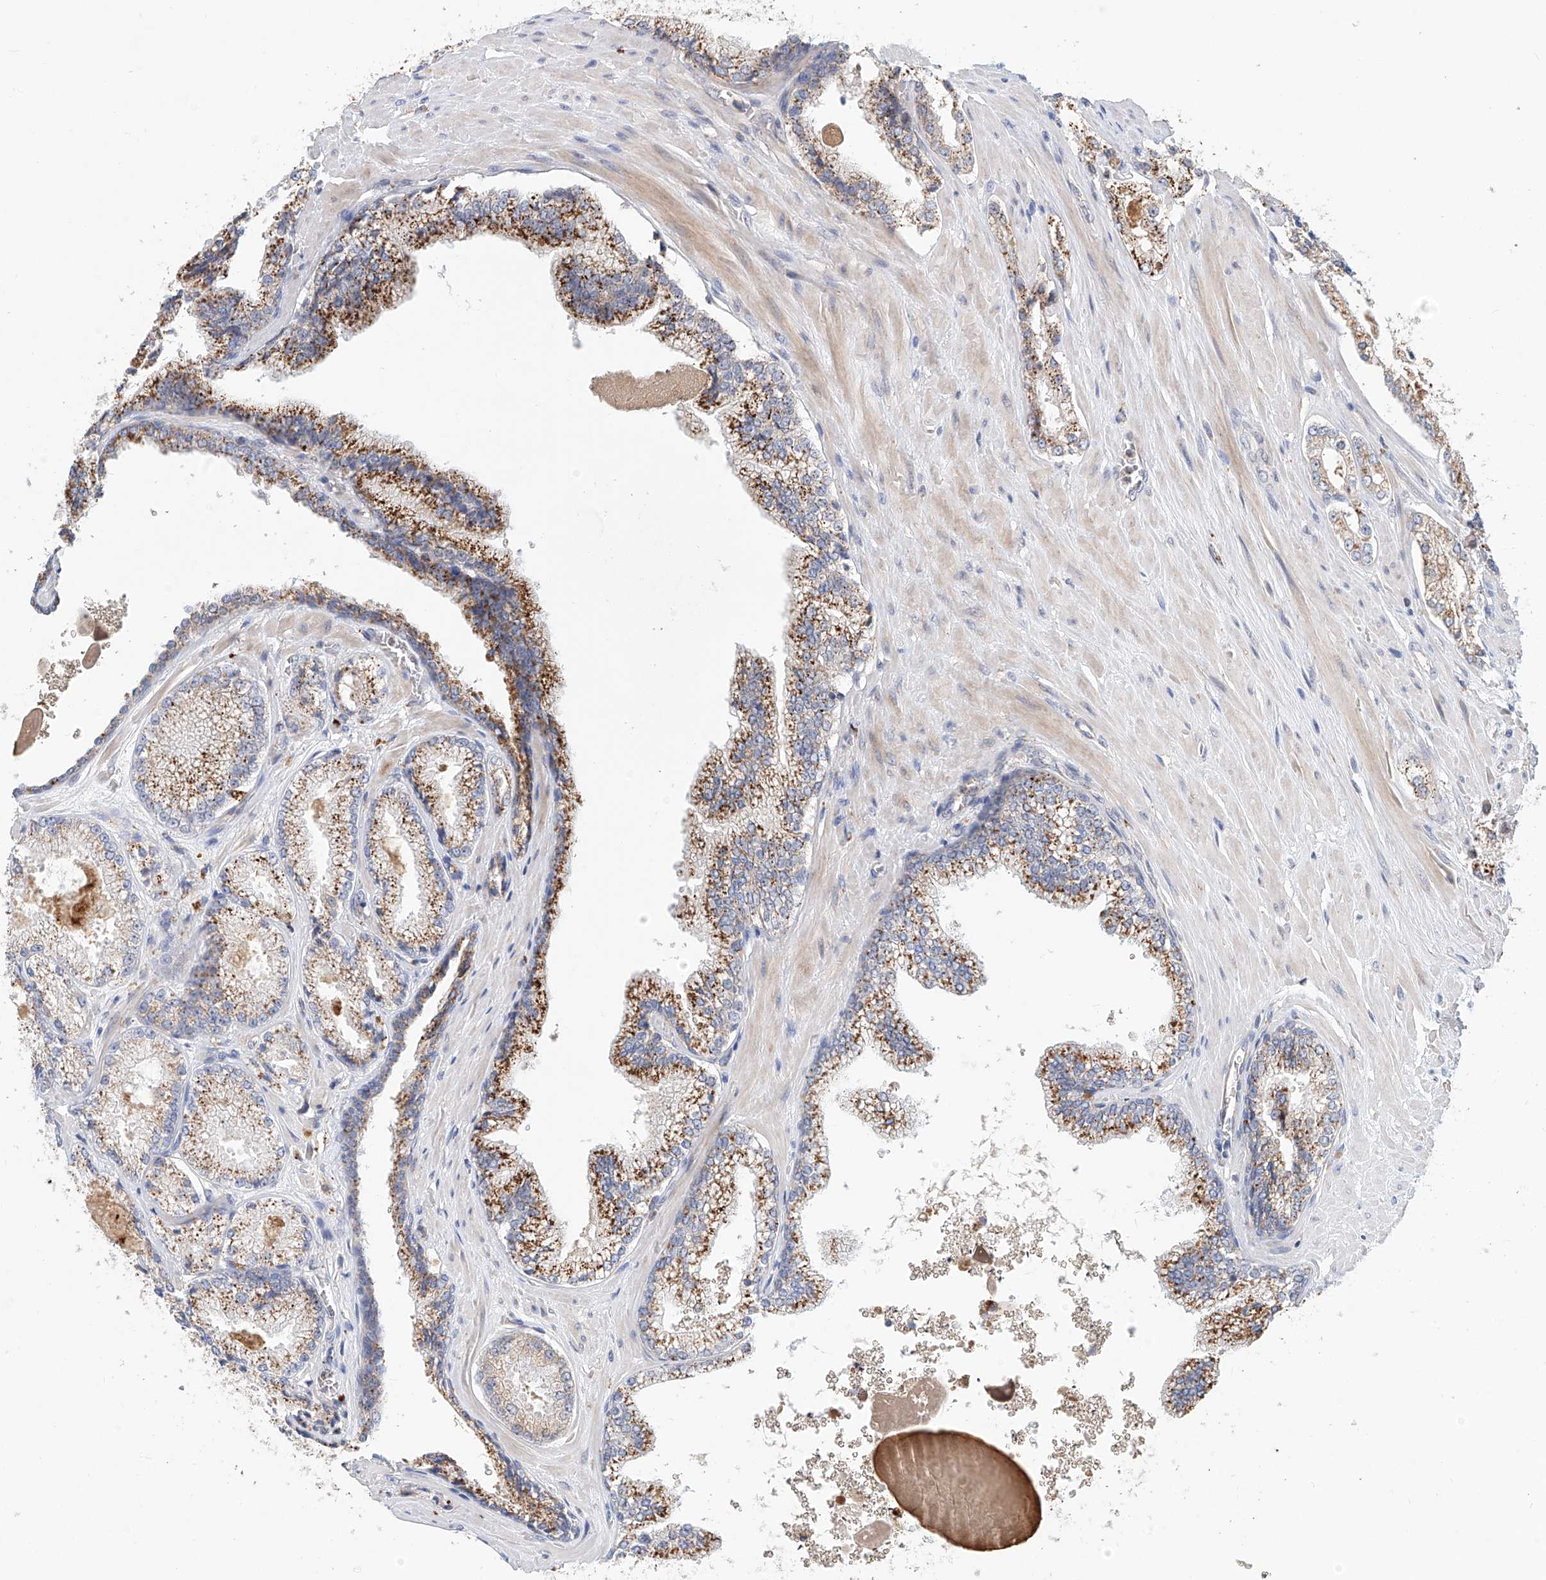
{"staining": {"intensity": "moderate", "quantity": "25%-75%", "location": "cytoplasmic/membranous"}, "tissue": "prostate cancer", "cell_type": "Tumor cells", "image_type": "cancer", "snomed": [{"axis": "morphology", "description": "Adenocarcinoma, High grade"}, {"axis": "topography", "description": "Prostate"}], "caption": "Approximately 25%-75% of tumor cells in prostate cancer show moderate cytoplasmic/membranous protein staining as visualized by brown immunohistochemical staining.", "gene": "HGSNAT", "patient": {"sex": "male", "age": 73}}